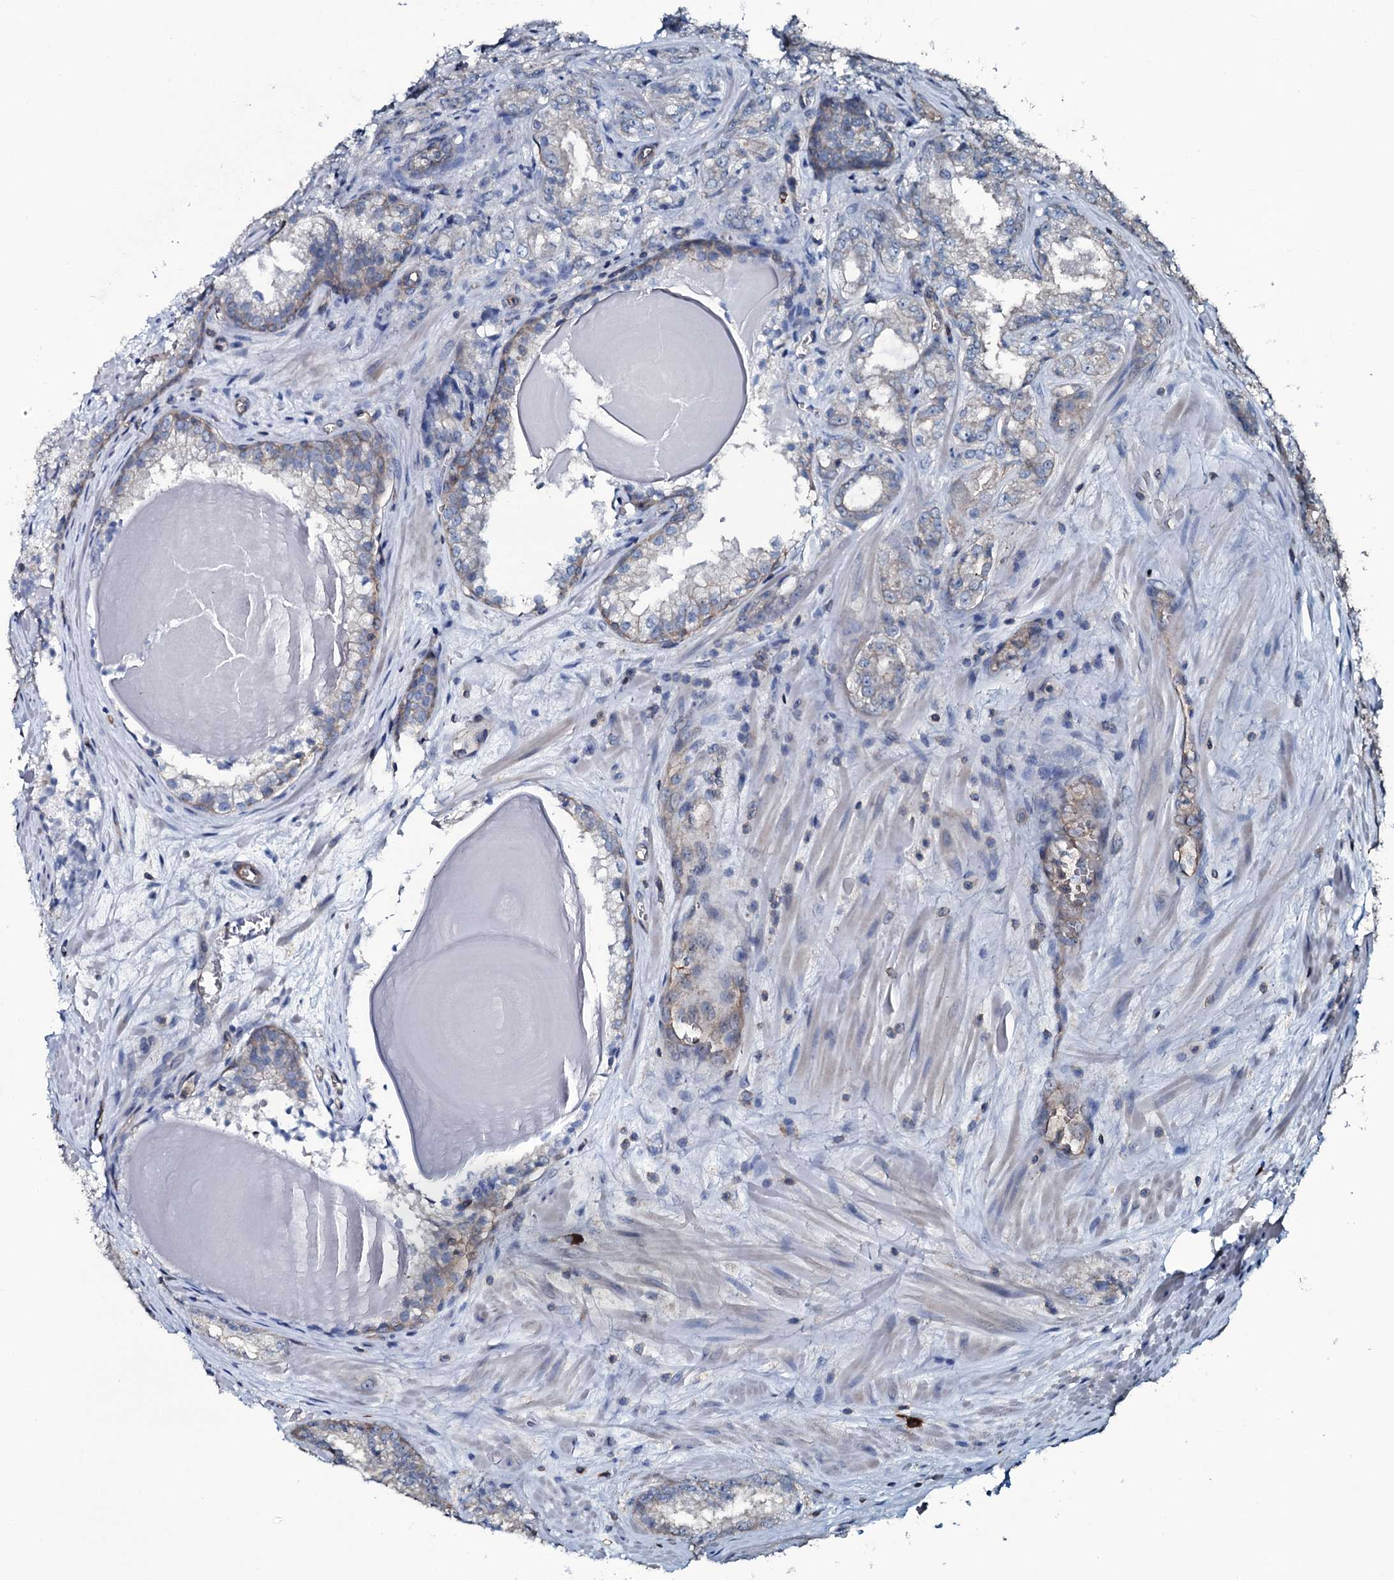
{"staining": {"intensity": "negative", "quantity": "none", "location": "none"}, "tissue": "prostate cancer", "cell_type": "Tumor cells", "image_type": "cancer", "snomed": [{"axis": "morphology", "description": "Adenocarcinoma, Low grade"}, {"axis": "topography", "description": "Prostate"}], "caption": "There is no significant staining in tumor cells of prostate cancer (low-grade adenocarcinoma).", "gene": "SLC25A38", "patient": {"sex": "male", "age": 47}}